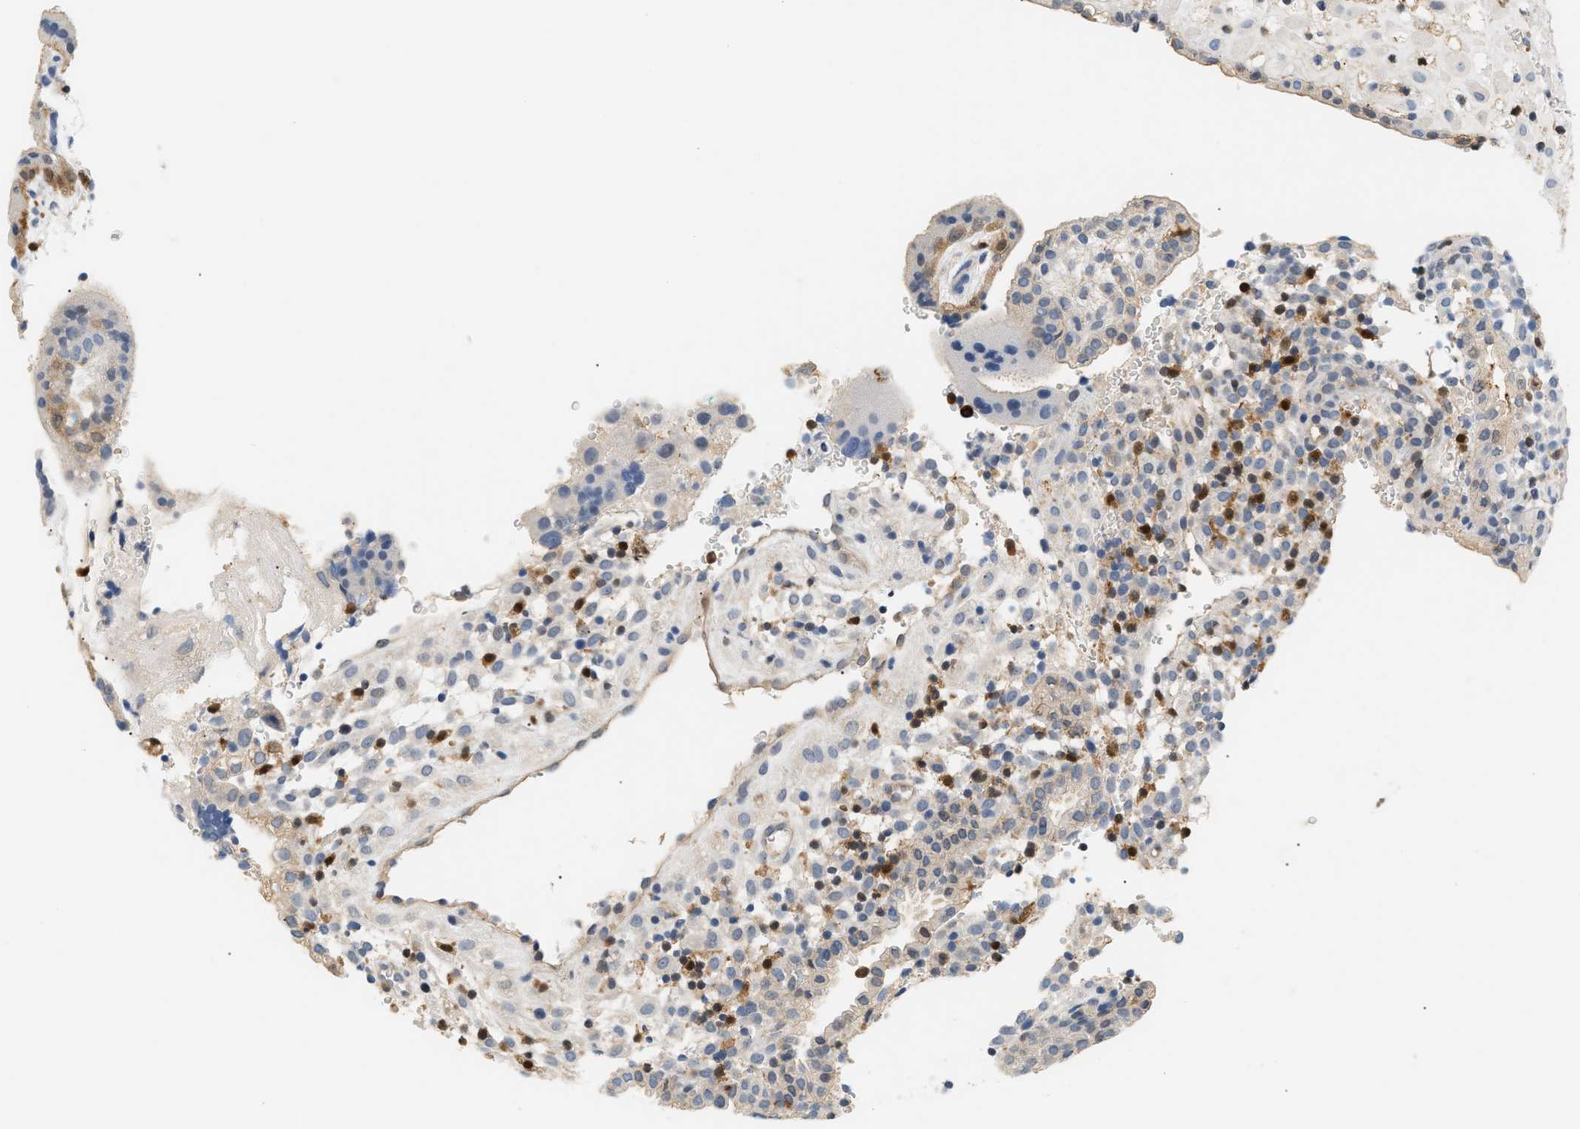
{"staining": {"intensity": "negative", "quantity": "none", "location": "none"}, "tissue": "placenta", "cell_type": "Decidual cells", "image_type": "normal", "snomed": [{"axis": "morphology", "description": "Normal tissue, NOS"}, {"axis": "topography", "description": "Placenta"}], "caption": "This is an immunohistochemistry micrograph of unremarkable placenta. There is no positivity in decidual cells.", "gene": "PYCARD", "patient": {"sex": "female", "age": 18}}